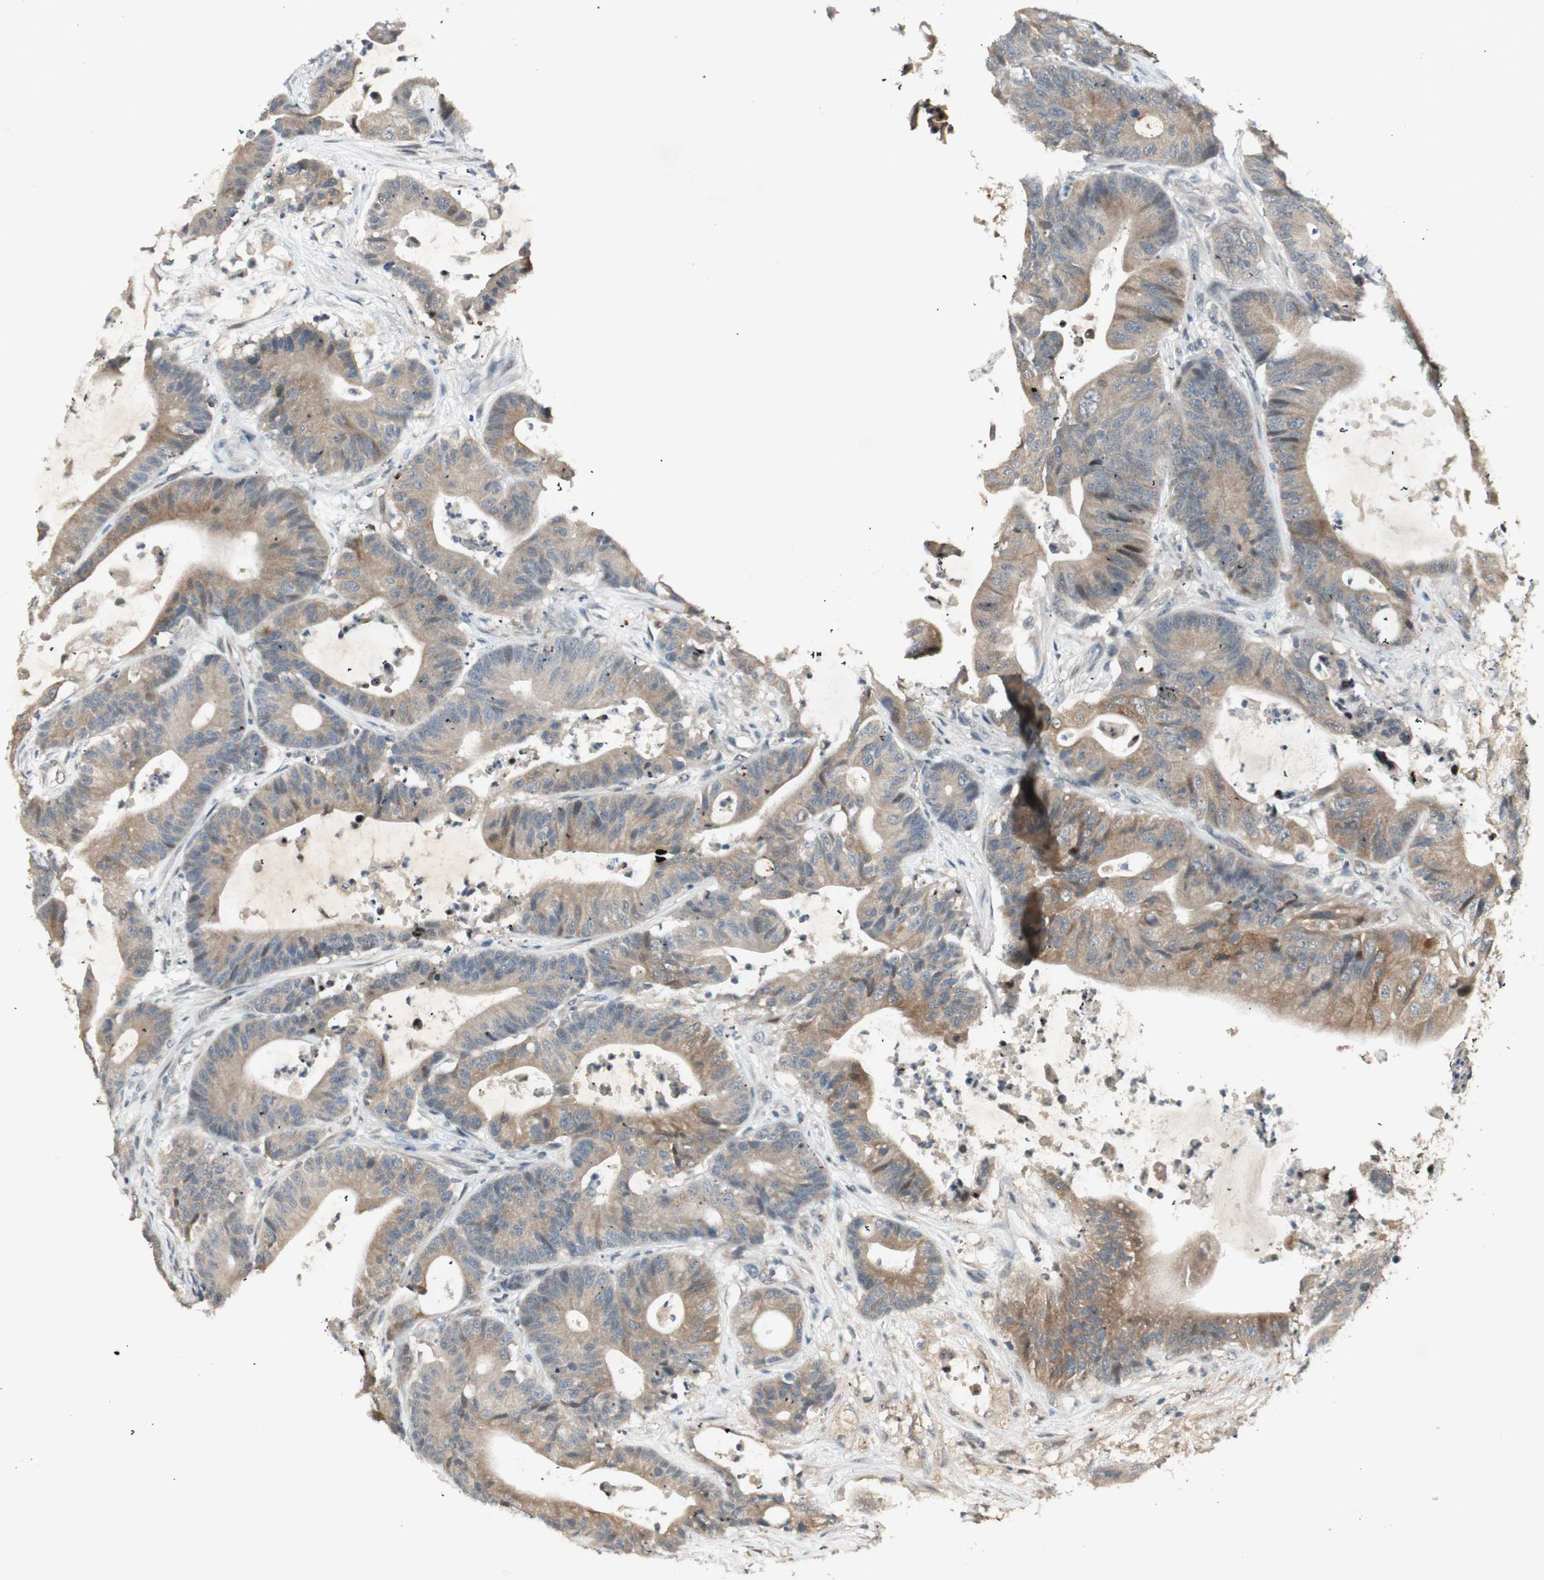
{"staining": {"intensity": "moderate", "quantity": ">75%", "location": "cytoplasmic/membranous"}, "tissue": "colorectal cancer", "cell_type": "Tumor cells", "image_type": "cancer", "snomed": [{"axis": "morphology", "description": "Adenocarcinoma, NOS"}, {"axis": "topography", "description": "Colon"}], "caption": "Adenocarcinoma (colorectal) stained with DAB (3,3'-diaminobenzidine) immunohistochemistry (IHC) exhibits medium levels of moderate cytoplasmic/membranous staining in approximately >75% of tumor cells.", "gene": "ACSL5", "patient": {"sex": "female", "age": 84}}